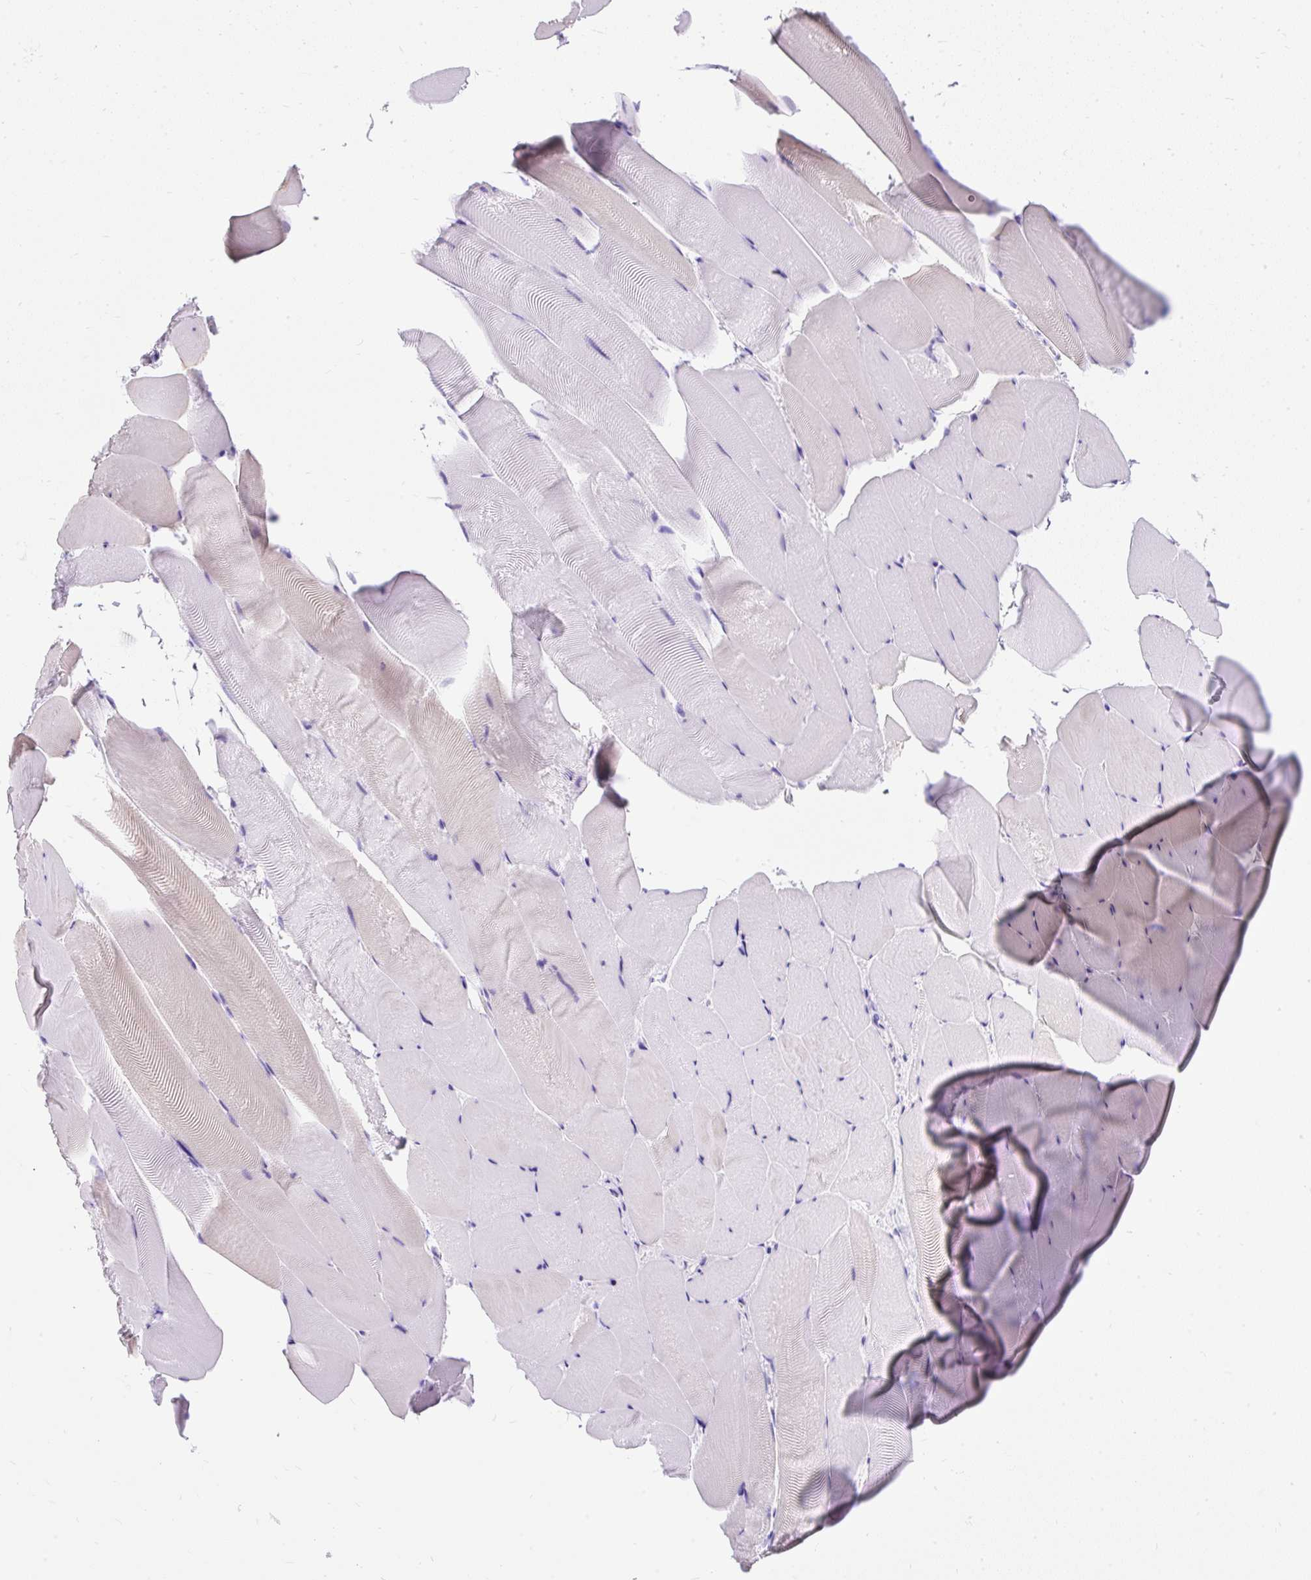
{"staining": {"intensity": "negative", "quantity": "none", "location": "none"}, "tissue": "skeletal muscle", "cell_type": "Myocytes", "image_type": "normal", "snomed": [{"axis": "morphology", "description": "Normal tissue, NOS"}, {"axis": "topography", "description": "Skeletal muscle"}], "caption": "This image is of normal skeletal muscle stained with IHC to label a protein in brown with the nuclei are counter-stained blue. There is no positivity in myocytes.", "gene": "PVALB", "patient": {"sex": "female", "age": 64}}